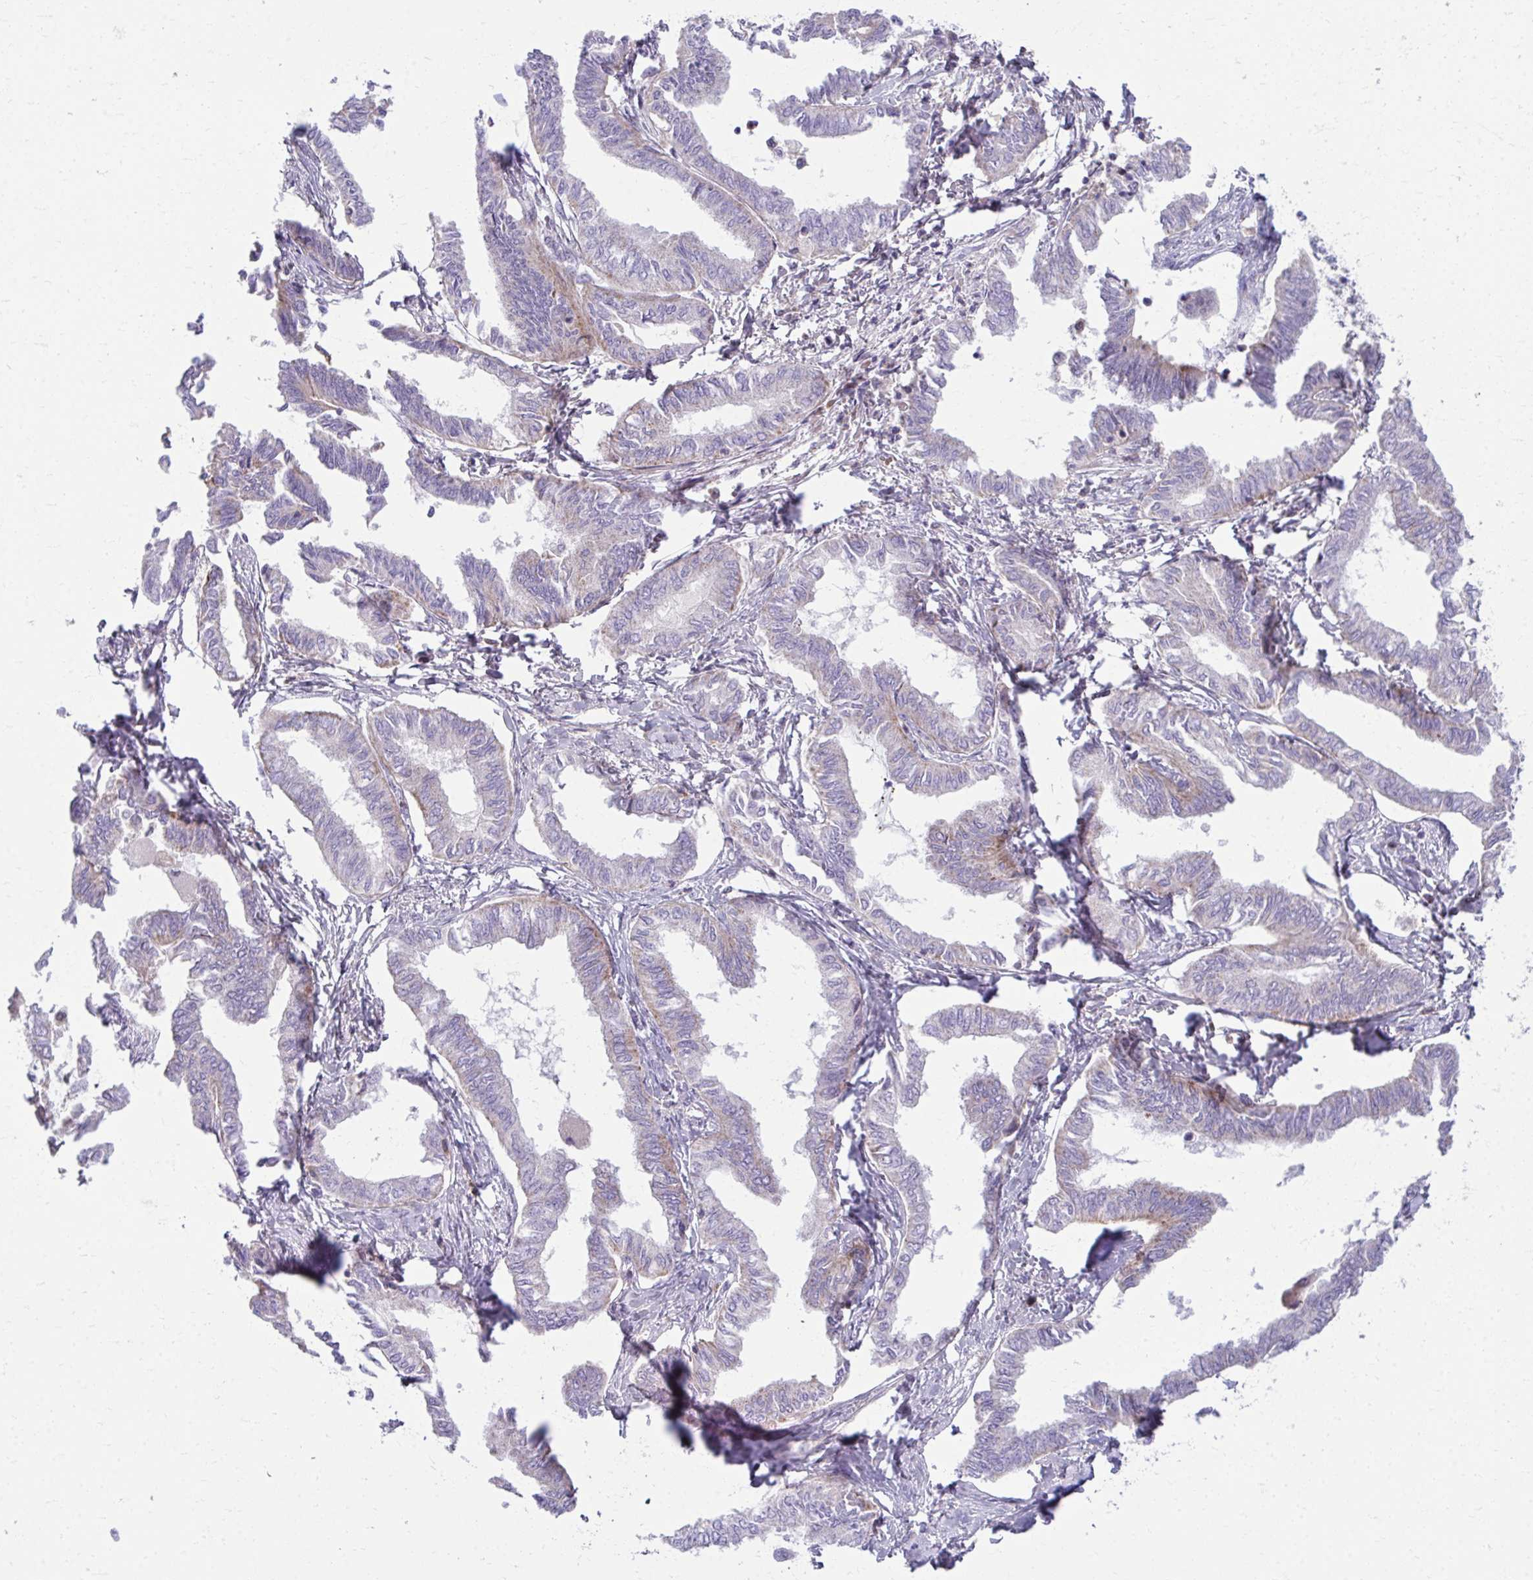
{"staining": {"intensity": "negative", "quantity": "none", "location": "none"}, "tissue": "ovarian cancer", "cell_type": "Tumor cells", "image_type": "cancer", "snomed": [{"axis": "morphology", "description": "Carcinoma, endometroid"}, {"axis": "topography", "description": "Ovary"}], "caption": "Ovarian cancer (endometroid carcinoma) was stained to show a protein in brown. There is no significant expression in tumor cells. (DAB immunohistochemistry visualized using brightfield microscopy, high magnification).", "gene": "C16orf54", "patient": {"sex": "female", "age": 70}}